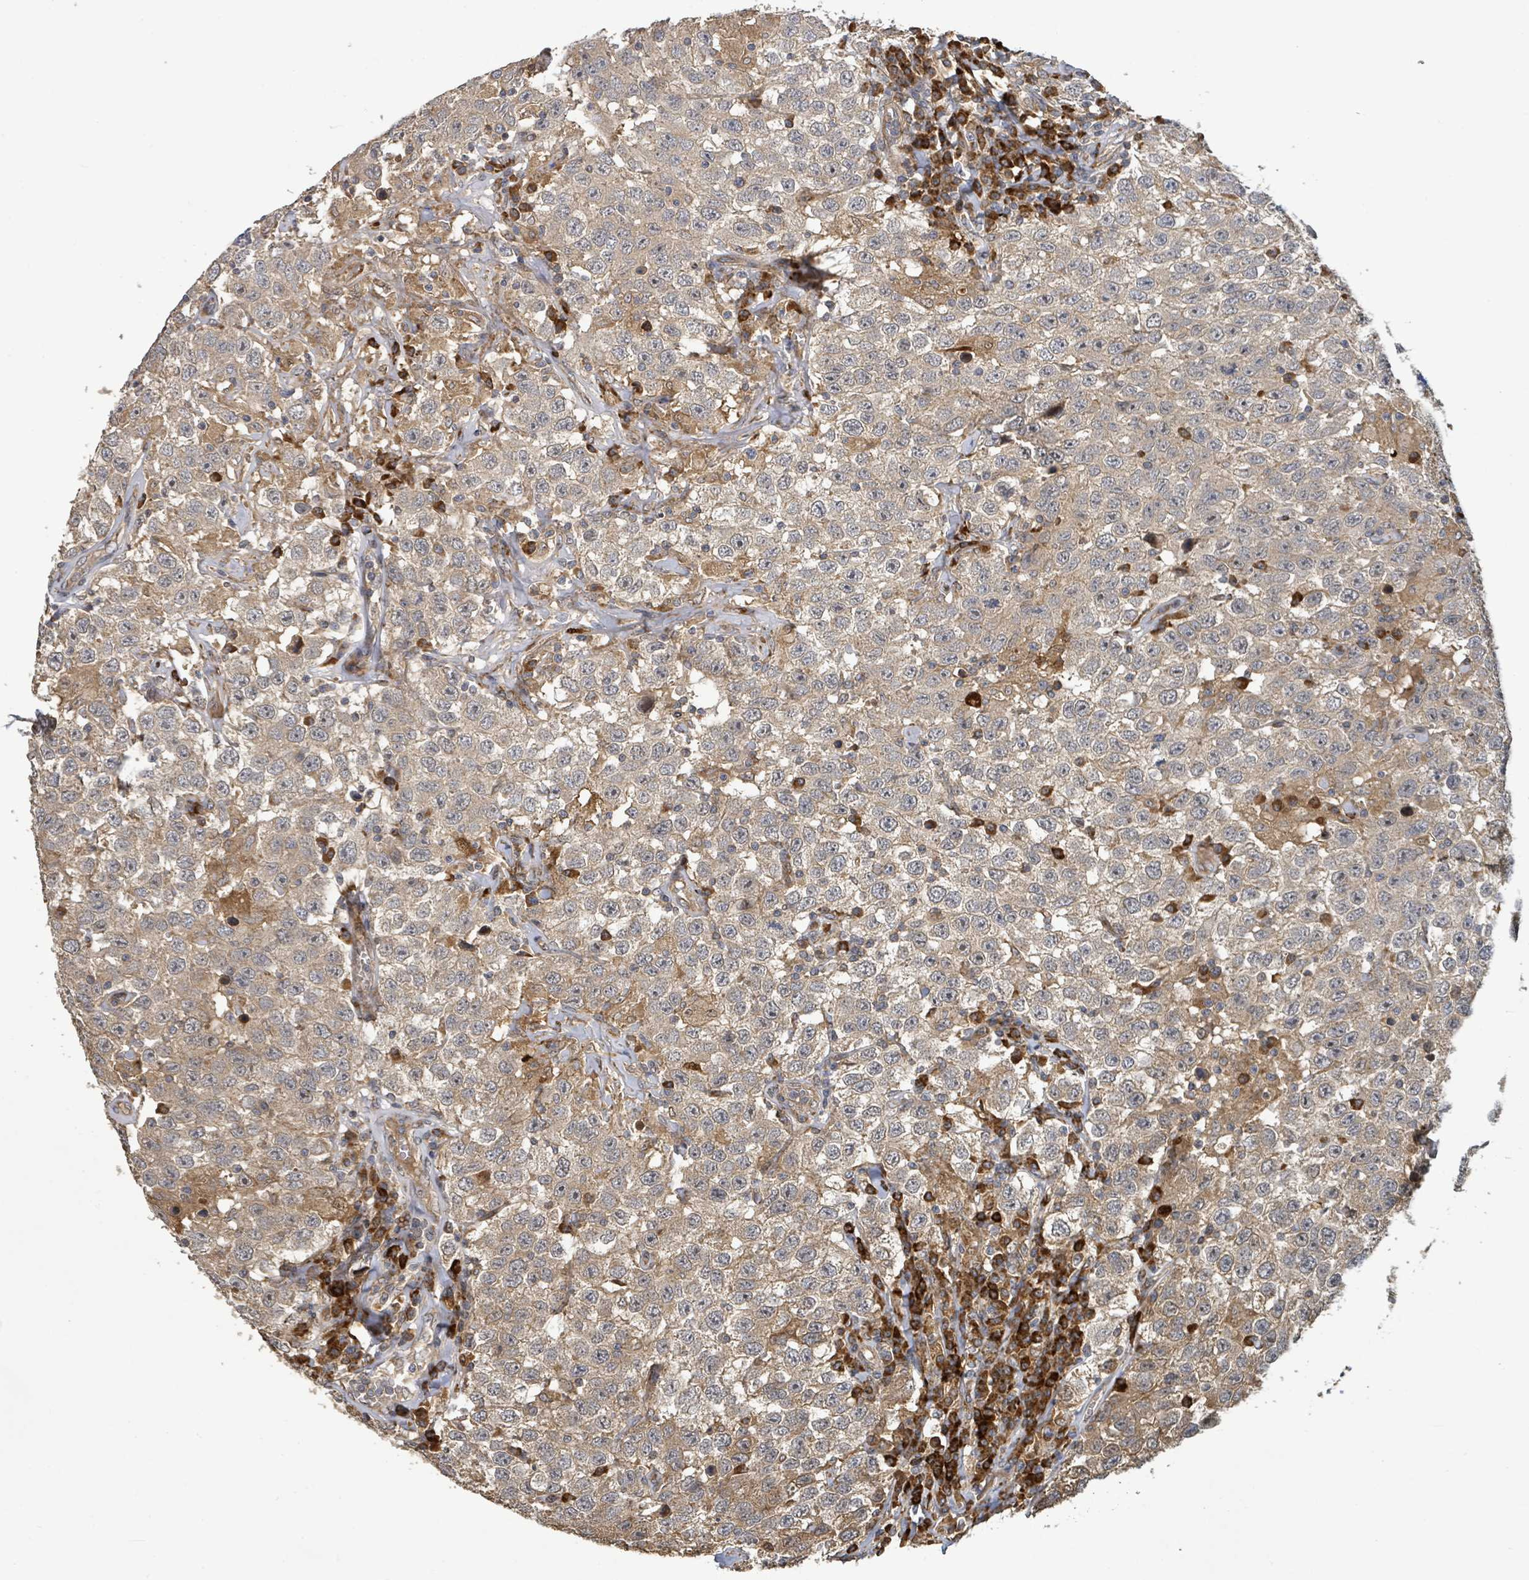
{"staining": {"intensity": "moderate", "quantity": ">75%", "location": "cytoplasmic/membranous"}, "tissue": "testis cancer", "cell_type": "Tumor cells", "image_type": "cancer", "snomed": [{"axis": "morphology", "description": "Seminoma, NOS"}, {"axis": "topography", "description": "Testis"}], "caption": "About >75% of tumor cells in human seminoma (testis) demonstrate moderate cytoplasmic/membranous protein expression as visualized by brown immunohistochemical staining.", "gene": "STARD4", "patient": {"sex": "male", "age": 41}}